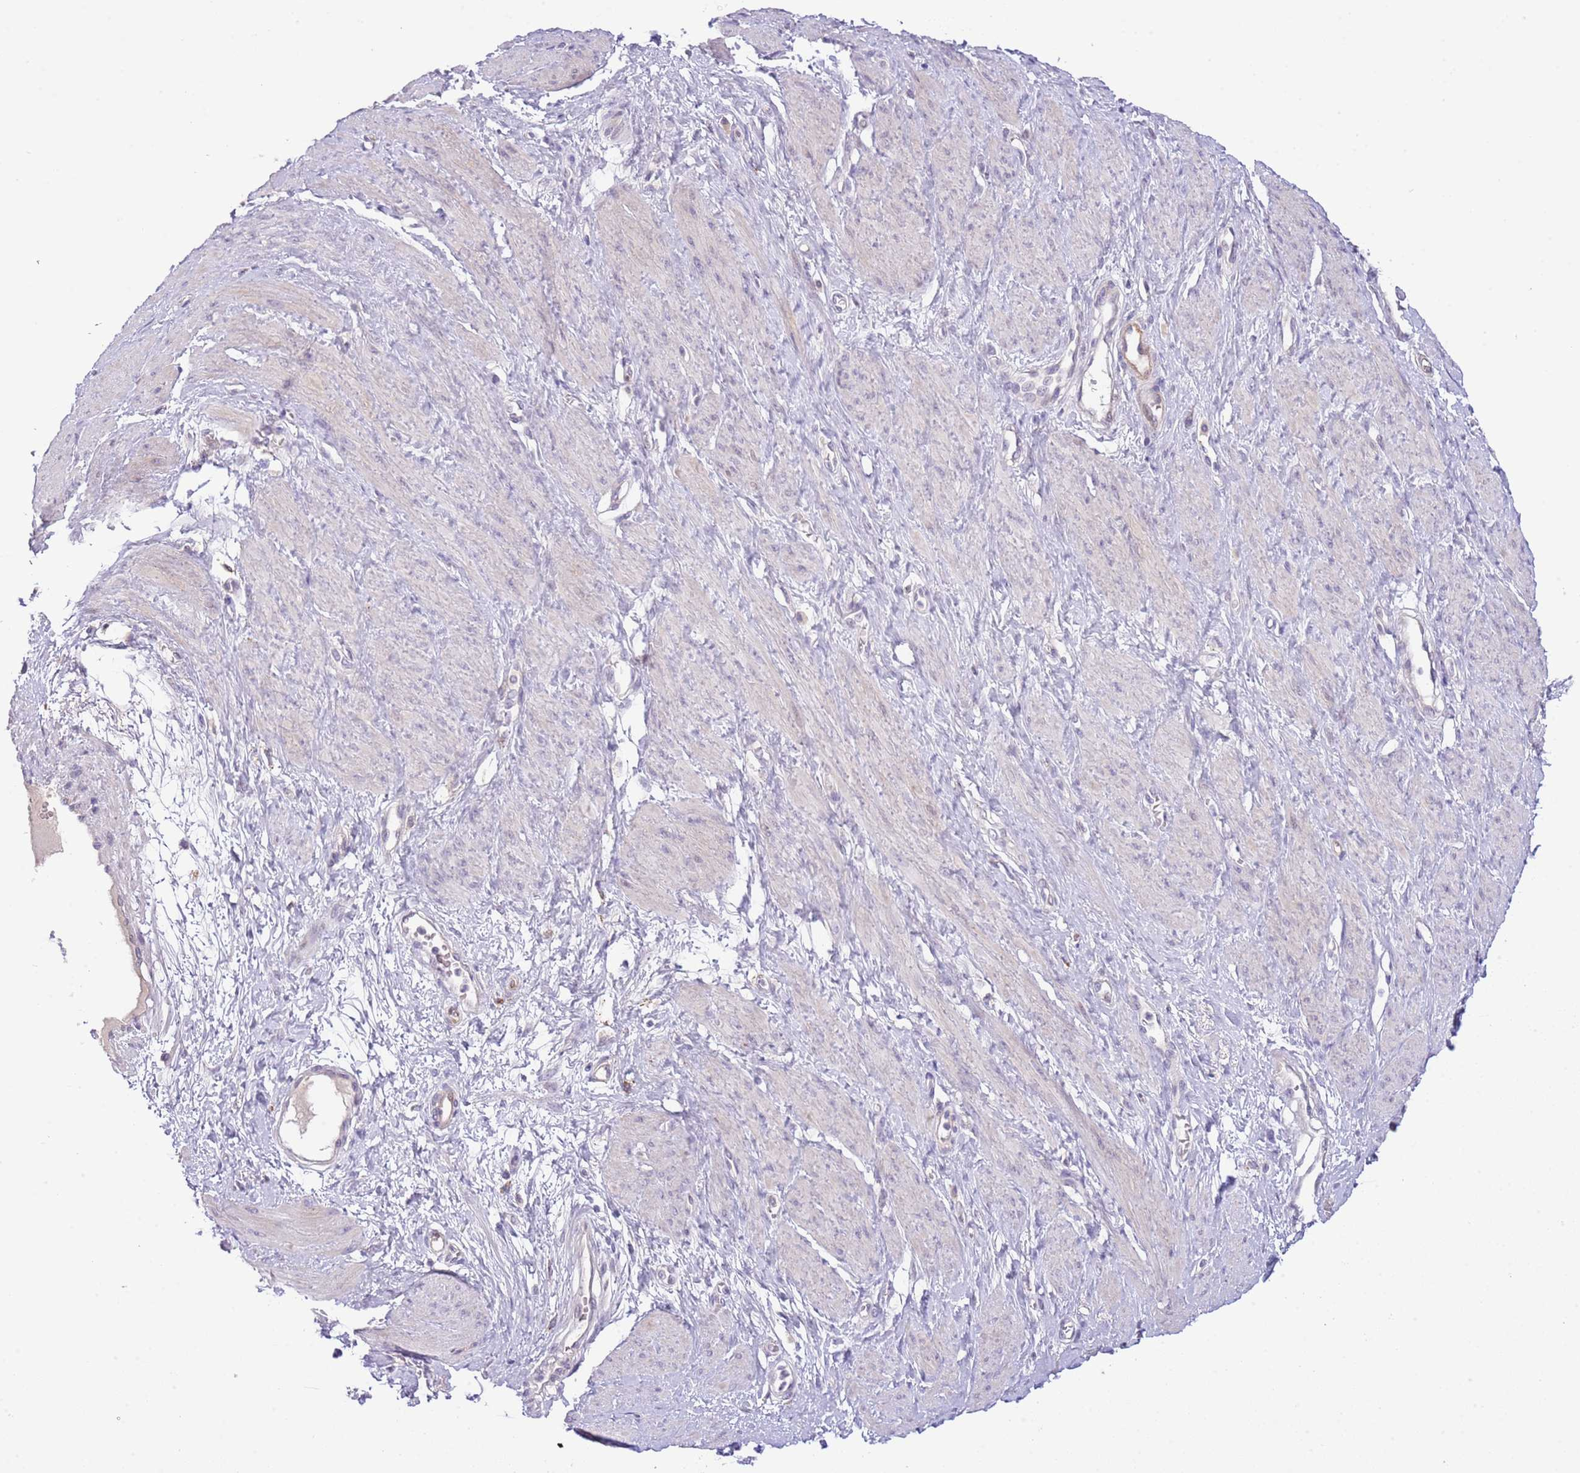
{"staining": {"intensity": "negative", "quantity": "none", "location": "none"}, "tissue": "smooth muscle", "cell_type": "Smooth muscle cells", "image_type": "normal", "snomed": [{"axis": "morphology", "description": "Normal tissue, NOS"}, {"axis": "topography", "description": "Smooth muscle"}, {"axis": "topography", "description": "Uterus"}], "caption": "IHC of benign human smooth muscle demonstrates no staining in smooth muscle cells. (Stains: DAB (3,3'-diaminobenzidine) immunohistochemistry (IHC) with hematoxylin counter stain, Microscopy: brightfield microscopy at high magnification).", "gene": "ABHD17A", "patient": {"sex": "female", "age": 39}}